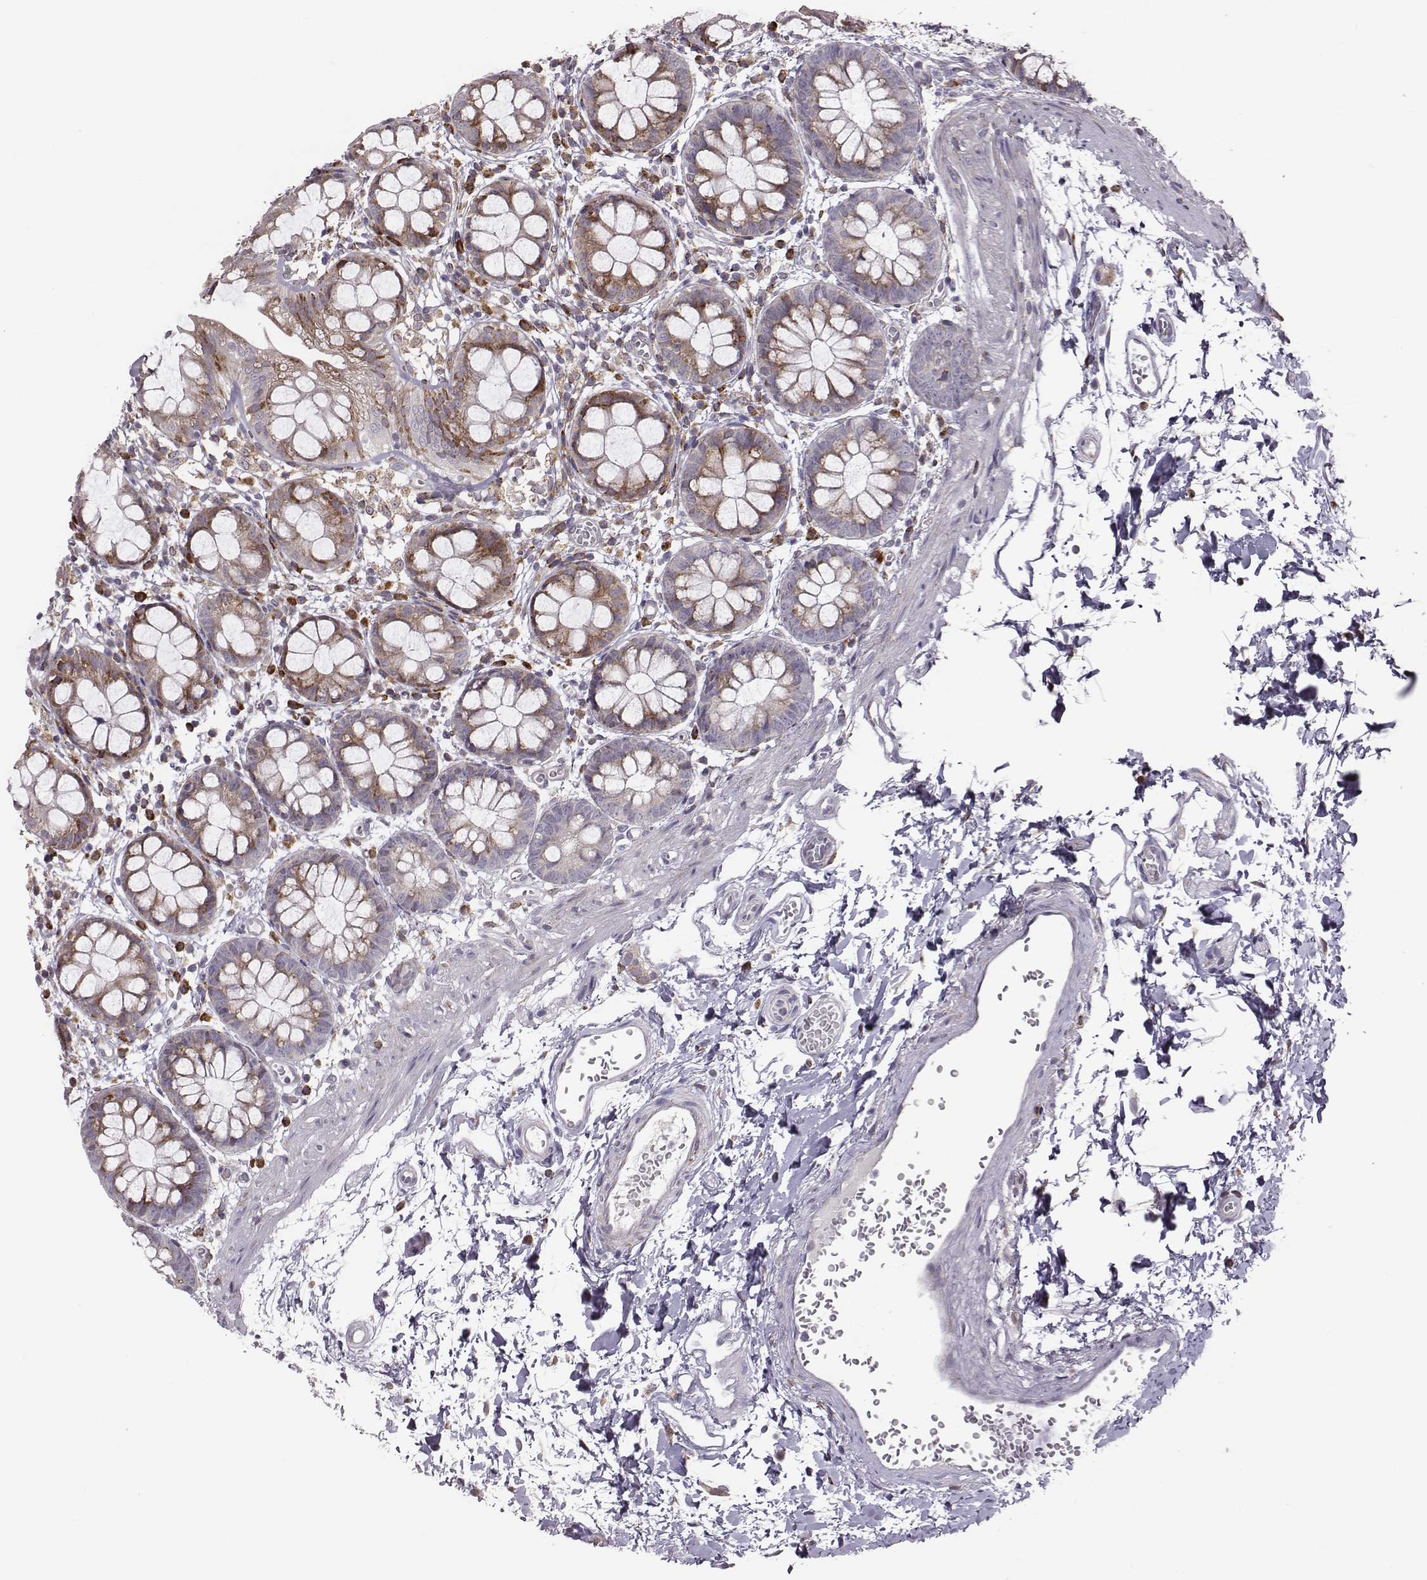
{"staining": {"intensity": "moderate", "quantity": ">75%", "location": "cytoplasmic/membranous"}, "tissue": "rectum", "cell_type": "Glandular cells", "image_type": "normal", "snomed": [{"axis": "morphology", "description": "Normal tissue, NOS"}, {"axis": "topography", "description": "Rectum"}], "caption": "The image shows immunohistochemical staining of benign rectum. There is moderate cytoplasmic/membranous staining is seen in about >75% of glandular cells.", "gene": "SELENOI", "patient": {"sex": "male", "age": 57}}